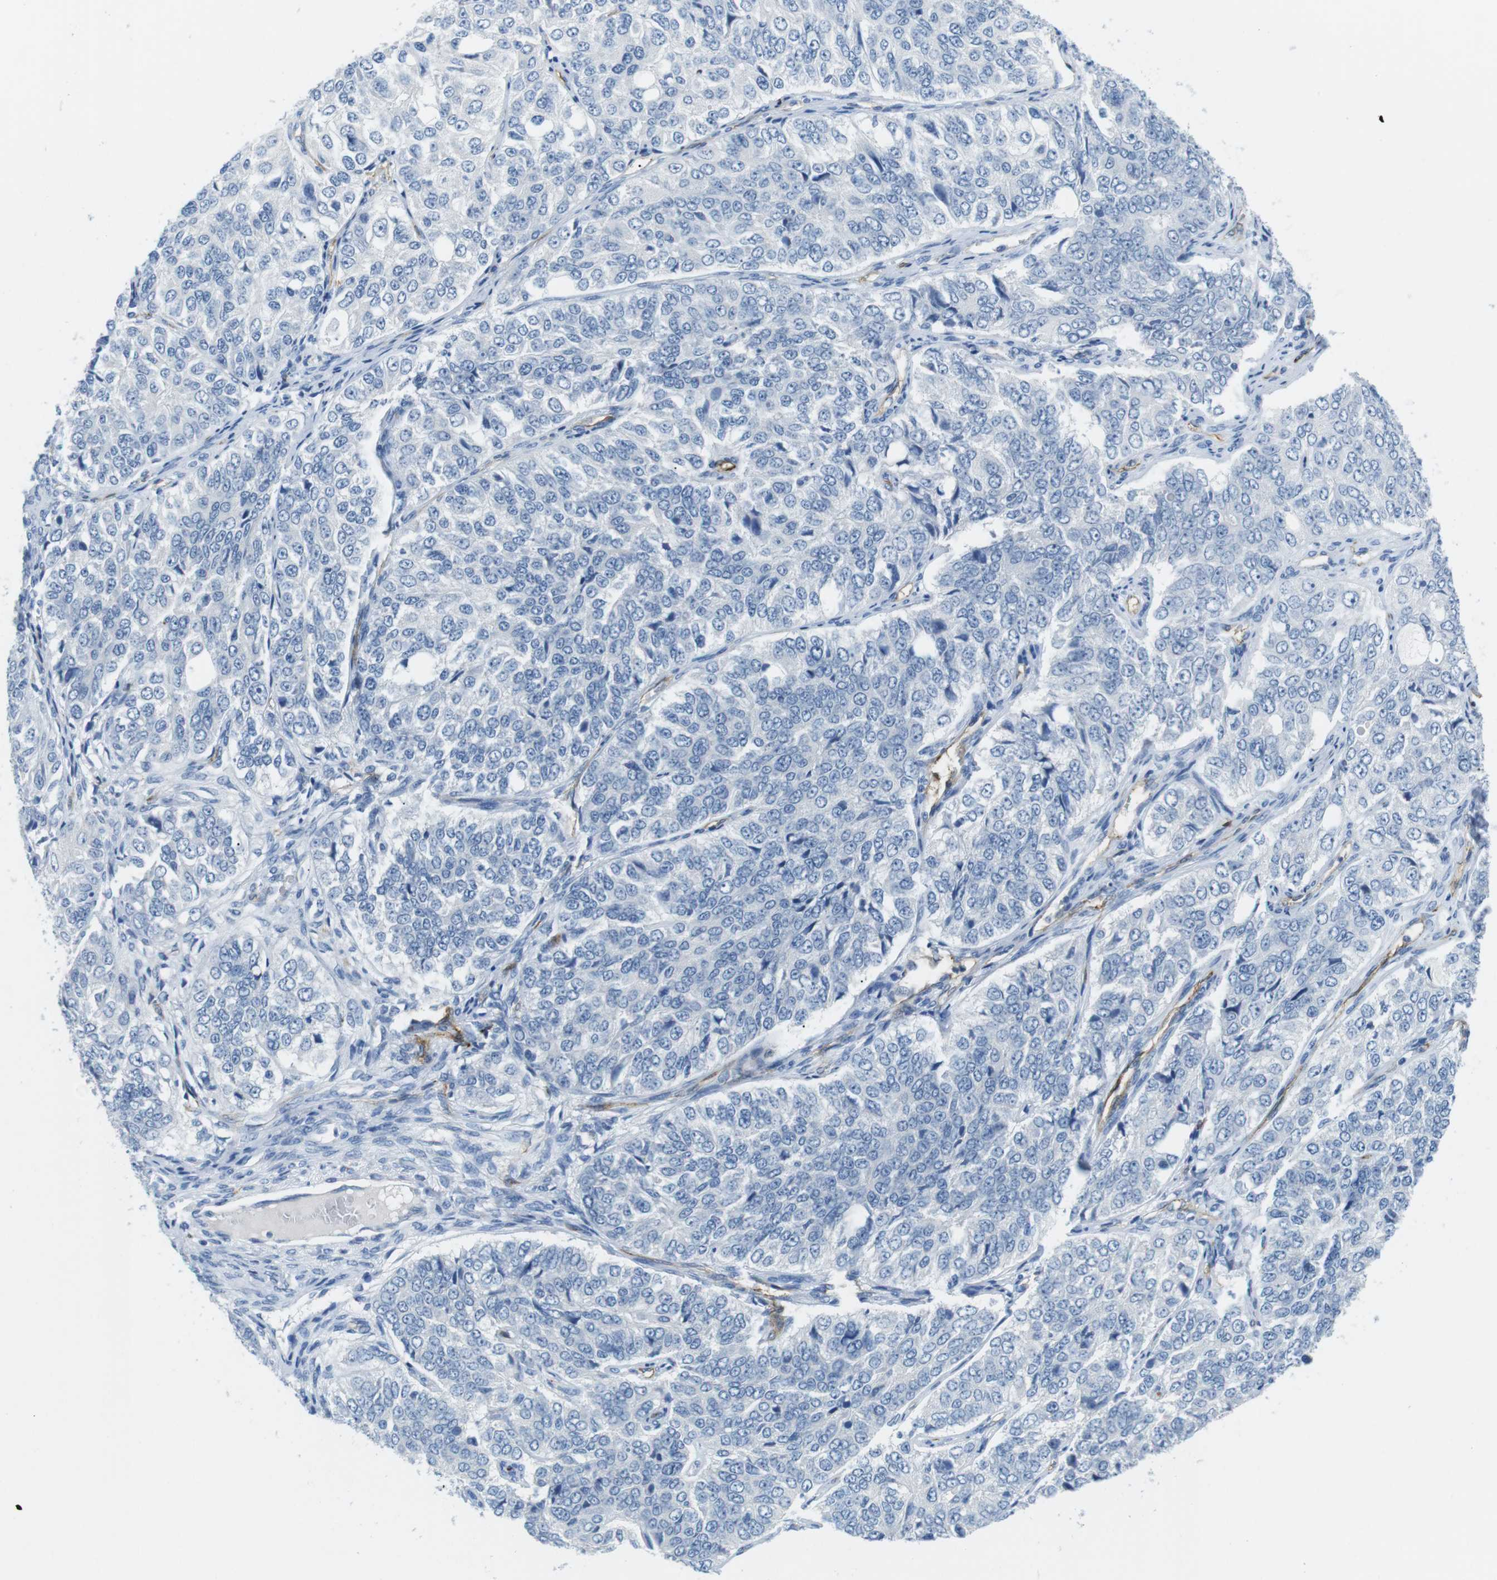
{"staining": {"intensity": "negative", "quantity": "none", "location": "none"}, "tissue": "ovarian cancer", "cell_type": "Tumor cells", "image_type": "cancer", "snomed": [{"axis": "morphology", "description": "Carcinoma, endometroid"}, {"axis": "topography", "description": "Ovary"}], "caption": "An image of ovarian cancer (endometroid carcinoma) stained for a protein exhibits no brown staining in tumor cells. (Brightfield microscopy of DAB (3,3'-diaminobenzidine) immunohistochemistry at high magnification).", "gene": "TNFRSF4", "patient": {"sex": "female", "age": 51}}